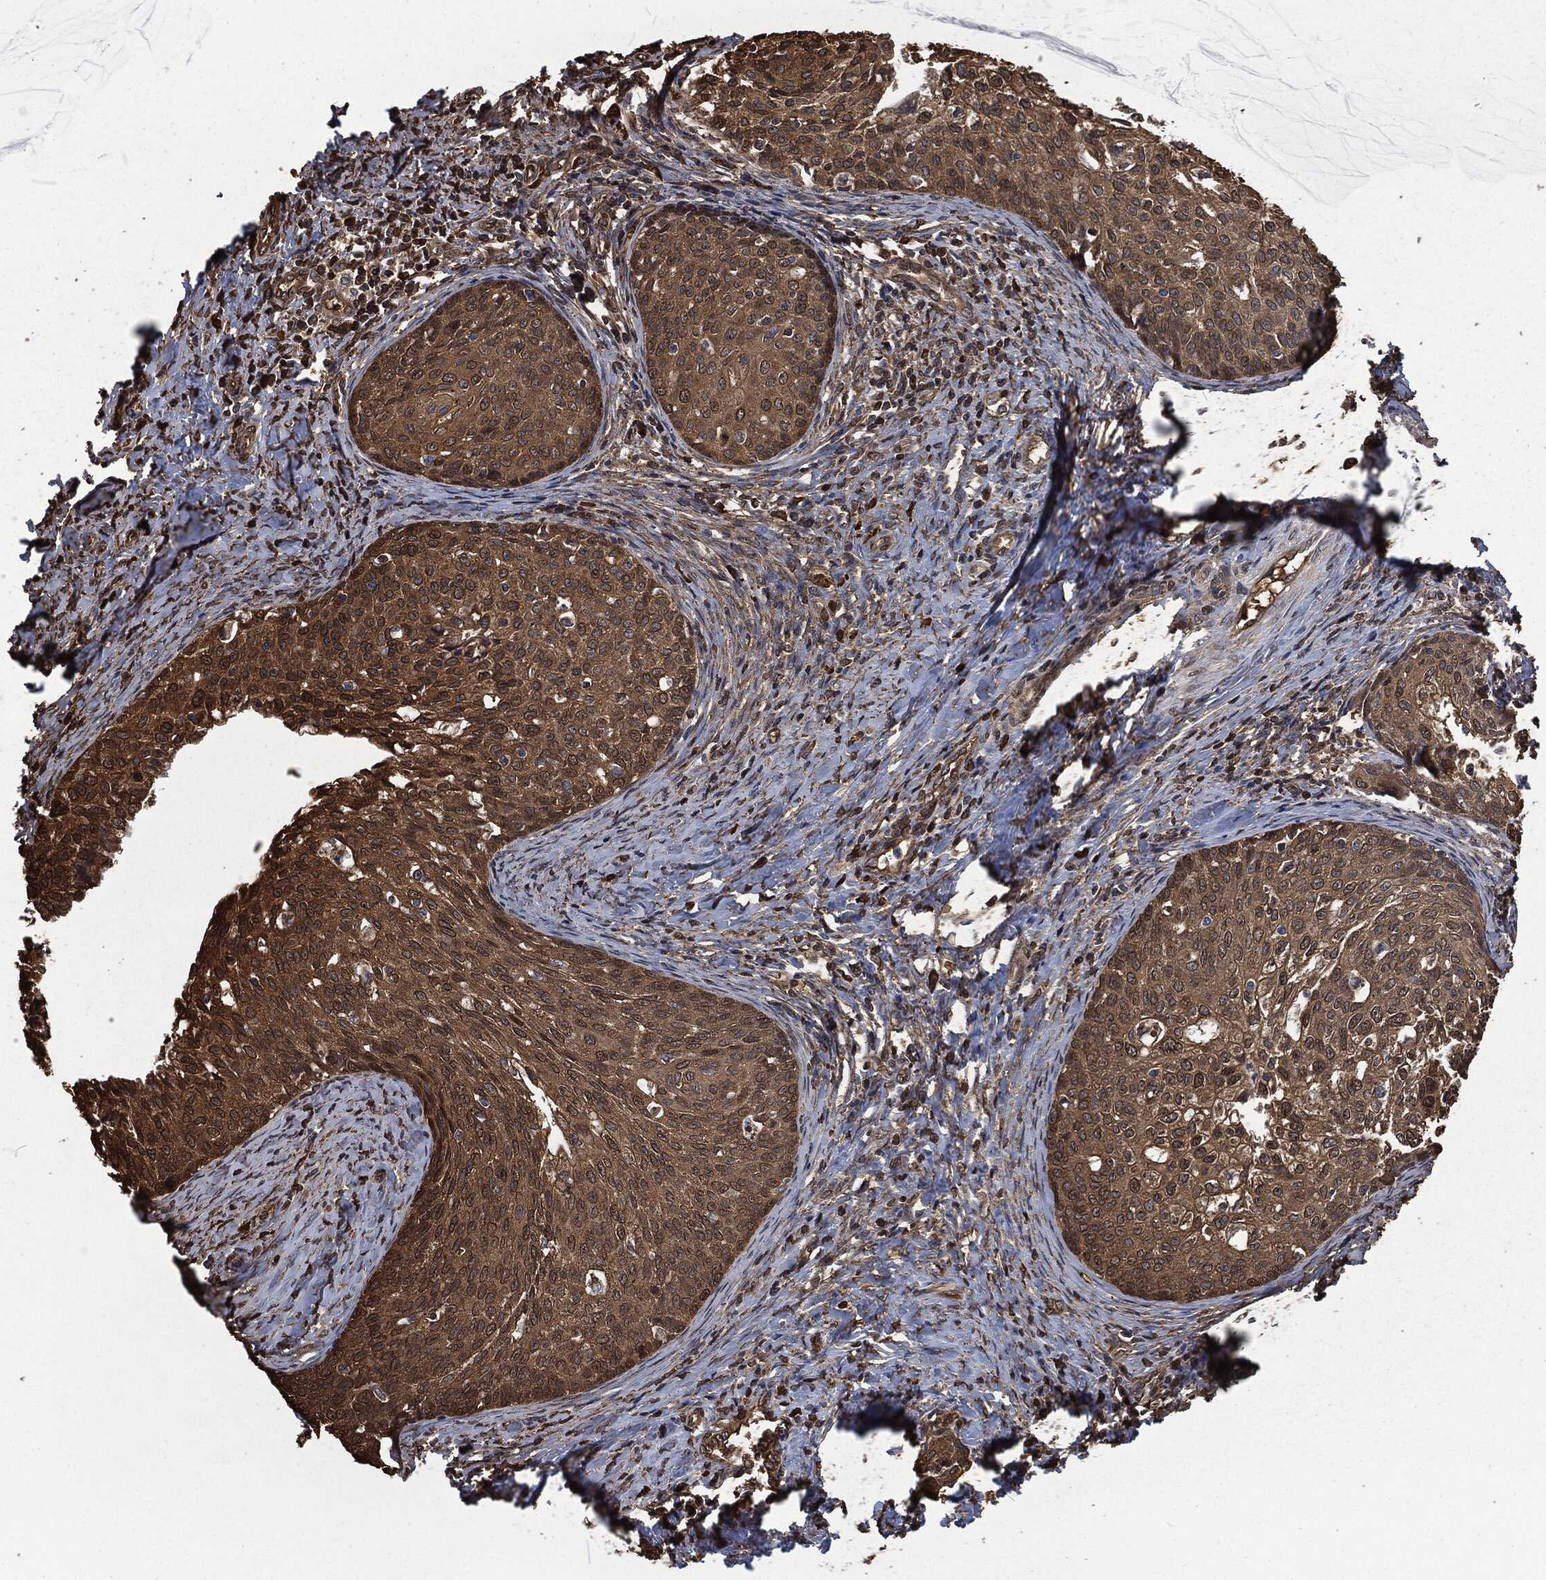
{"staining": {"intensity": "moderate", "quantity": ">75%", "location": "cytoplasmic/membranous"}, "tissue": "cervical cancer", "cell_type": "Tumor cells", "image_type": "cancer", "snomed": [{"axis": "morphology", "description": "Squamous cell carcinoma, NOS"}, {"axis": "topography", "description": "Cervix"}], "caption": "The histopathology image shows immunohistochemical staining of cervical squamous cell carcinoma. There is moderate cytoplasmic/membranous expression is present in approximately >75% of tumor cells. The staining was performed using DAB, with brown indicating positive protein expression. Nuclei are stained blue with hematoxylin.", "gene": "PRDX4", "patient": {"sex": "female", "age": 51}}